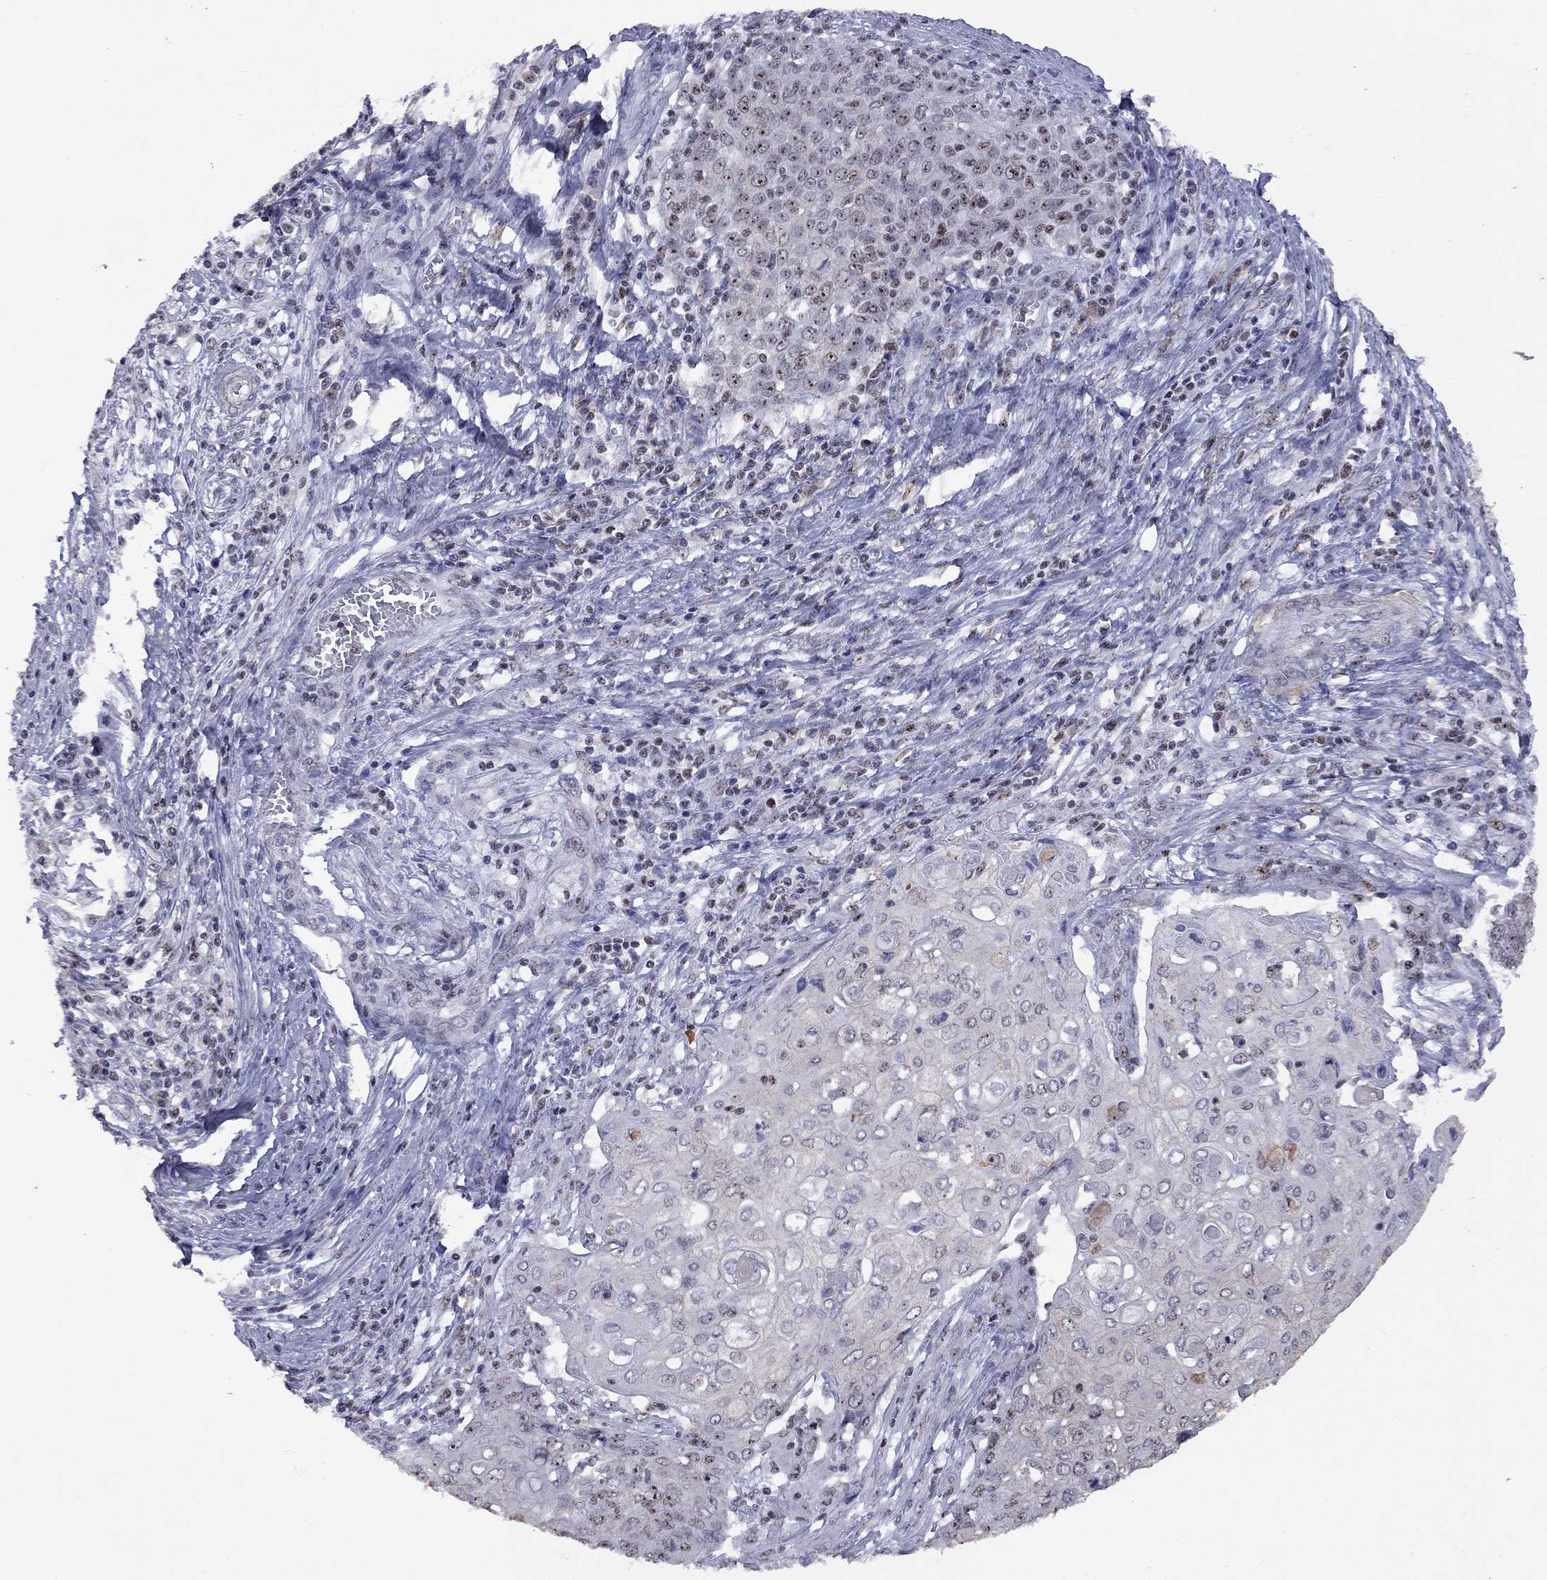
{"staining": {"intensity": "moderate", "quantity": "<25%", "location": "nuclear"}, "tissue": "cervical cancer", "cell_type": "Tumor cells", "image_type": "cancer", "snomed": [{"axis": "morphology", "description": "Squamous cell carcinoma, NOS"}, {"axis": "topography", "description": "Cervix"}], "caption": "An image of human cervical squamous cell carcinoma stained for a protein demonstrates moderate nuclear brown staining in tumor cells. Using DAB (3,3'-diaminobenzidine) (brown) and hematoxylin (blue) stains, captured at high magnification using brightfield microscopy.", "gene": "SPOUT1", "patient": {"sex": "female", "age": 39}}